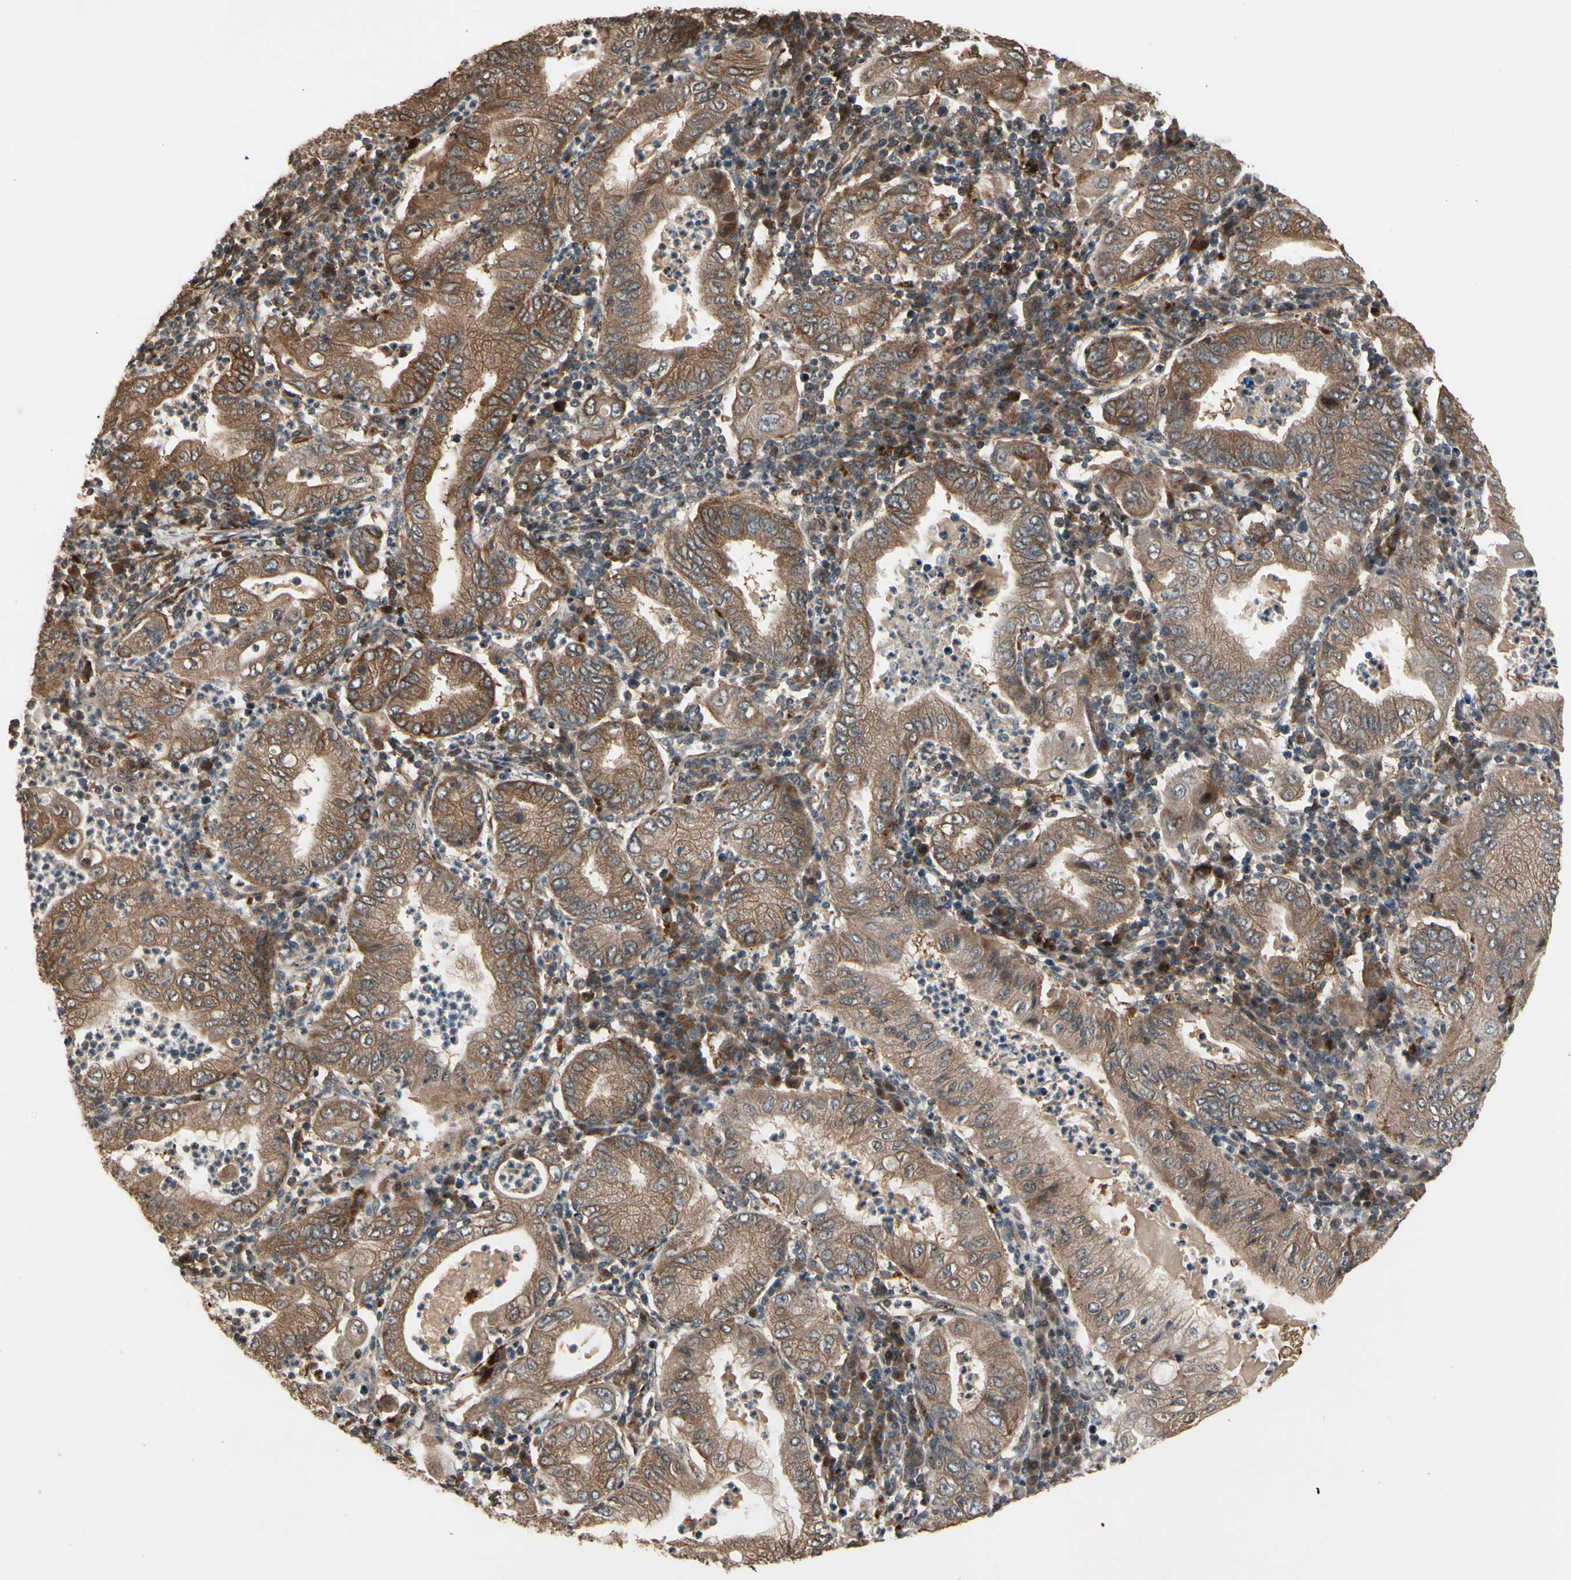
{"staining": {"intensity": "moderate", "quantity": "<25%", "location": "cytoplasmic/membranous"}, "tissue": "stomach cancer", "cell_type": "Tumor cells", "image_type": "cancer", "snomed": [{"axis": "morphology", "description": "Normal tissue, NOS"}, {"axis": "morphology", "description": "Adenocarcinoma, NOS"}, {"axis": "topography", "description": "Esophagus"}, {"axis": "topography", "description": "Stomach, upper"}, {"axis": "topography", "description": "Peripheral nerve tissue"}], "caption": "The histopathology image exhibits a brown stain indicating the presence of a protein in the cytoplasmic/membranous of tumor cells in stomach cancer (adenocarcinoma). Using DAB (3,3'-diaminobenzidine) (brown) and hematoxylin (blue) stains, captured at high magnification using brightfield microscopy.", "gene": "CSF1R", "patient": {"sex": "male", "age": 62}}